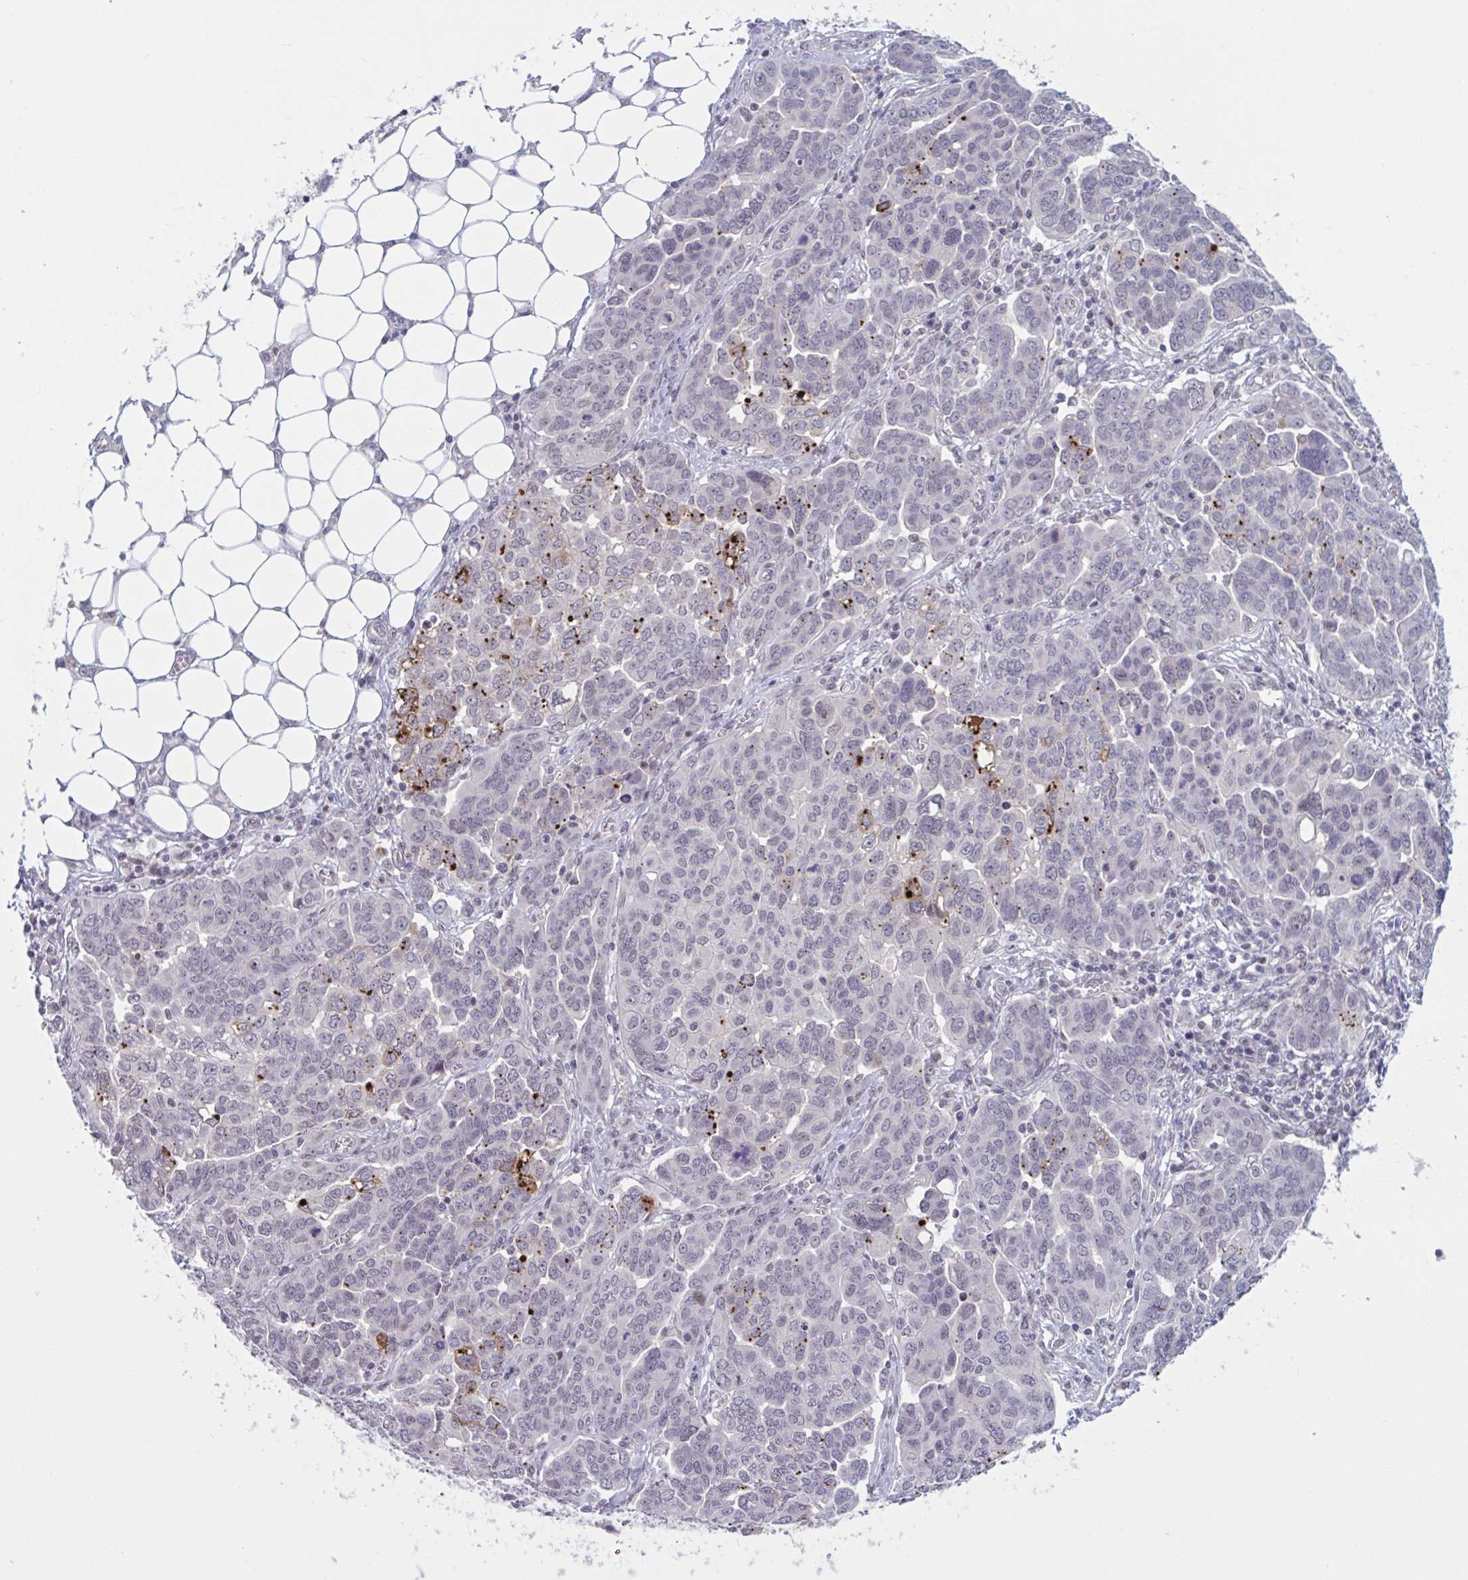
{"staining": {"intensity": "negative", "quantity": "none", "location": "none"}, "tissue": "ovarian cancer", "cell_type": "Tumor cells", "image_type": "cancer", "snomed": [{"axis": "morphology", "description": "Cystadenocarcinoma, serous, NOS"}, {"axis": "topography", "description": "Ovary"}], "caption": "Tumor cells are negative for brown protein staining in serous cystadenocarcinoma (ovarian).", "gene": "TTC7B", "patient": {"sex": "female", "age": 59}}